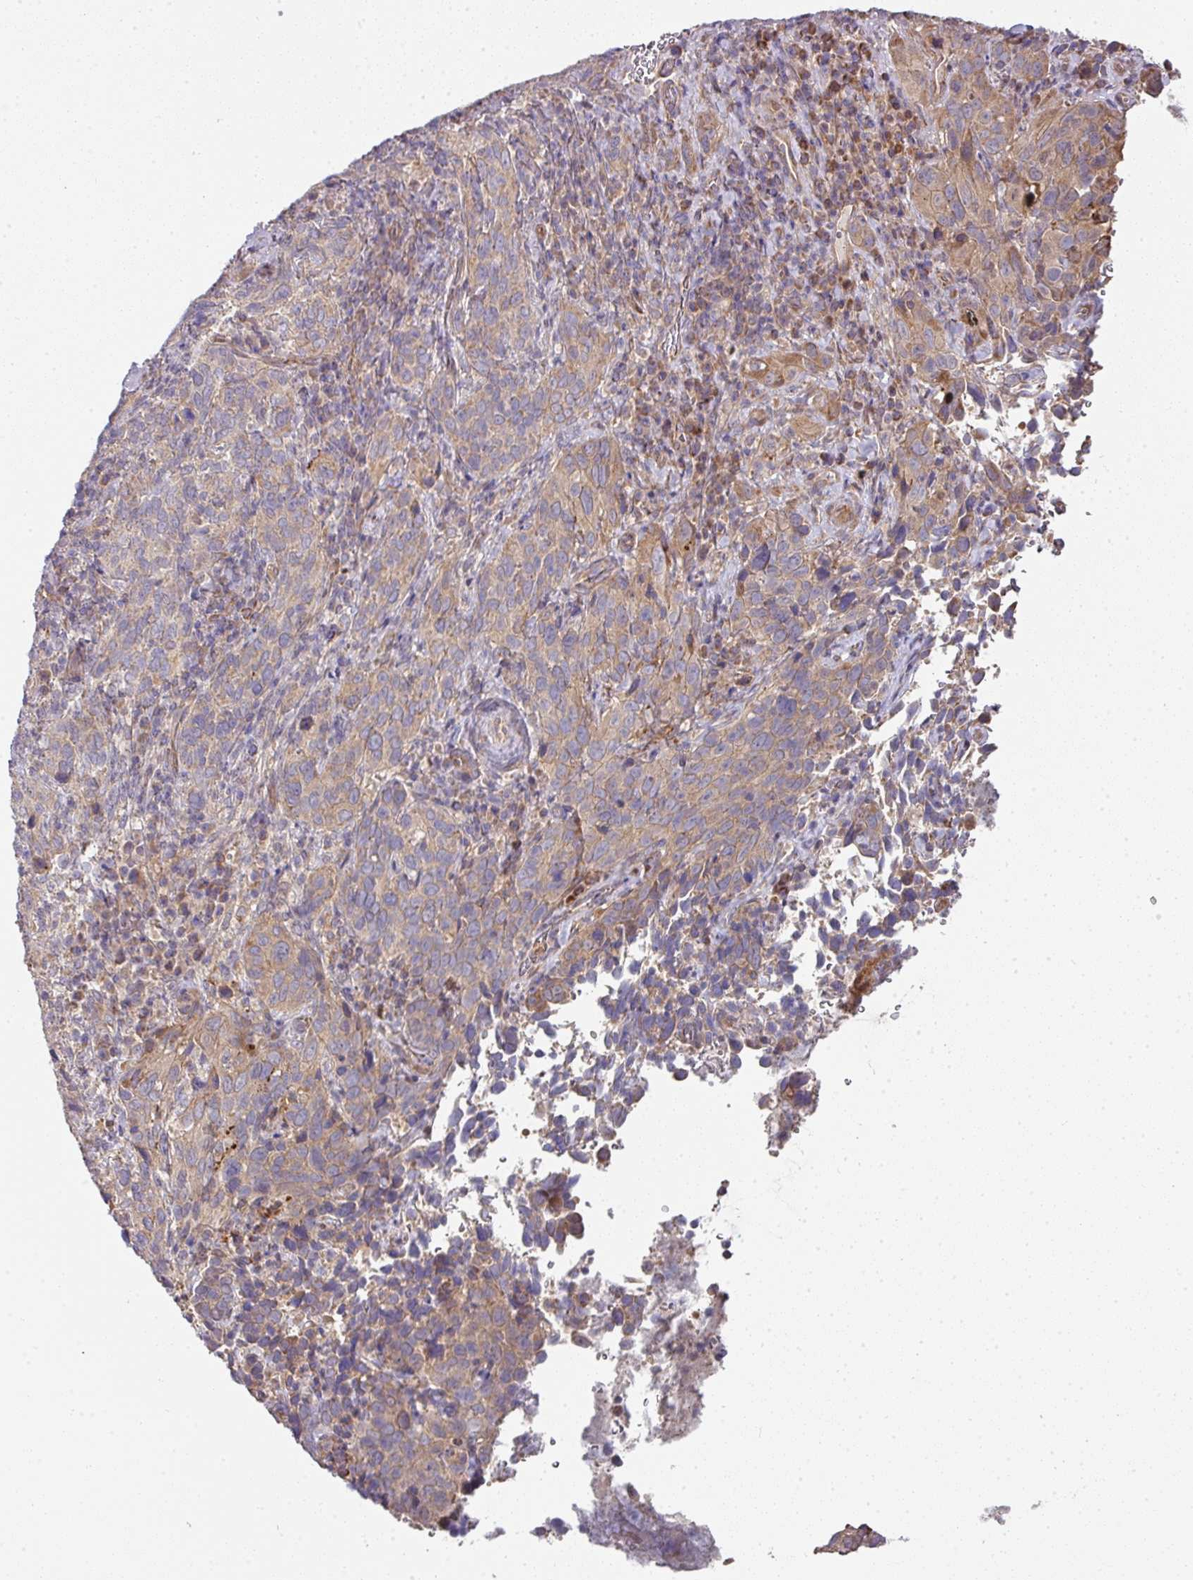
{"staining": {"intensity": "moderate", "quantity": "25%-75%", "location": "cytoplasmic/membranous"}, "tissue": "cervical cancer", "cell_type": "Tumor cells", "image_type": "cancer", "snomed": [{"axis": "morphology", "description": "Squamous cell carcinoma, NOS"}, {"axis": "topography", "description": "Cervix"}], "caption": "The histopathology image exhibits immunohistochemical staining of cervical squamous cell carcinoma. There is moderate cytoplasmic/membranous positivity is appreciated in approximately 25%-75% of tumor cells.", "gene": "STK35", "patient": {"sex": "female", "age": 51}}